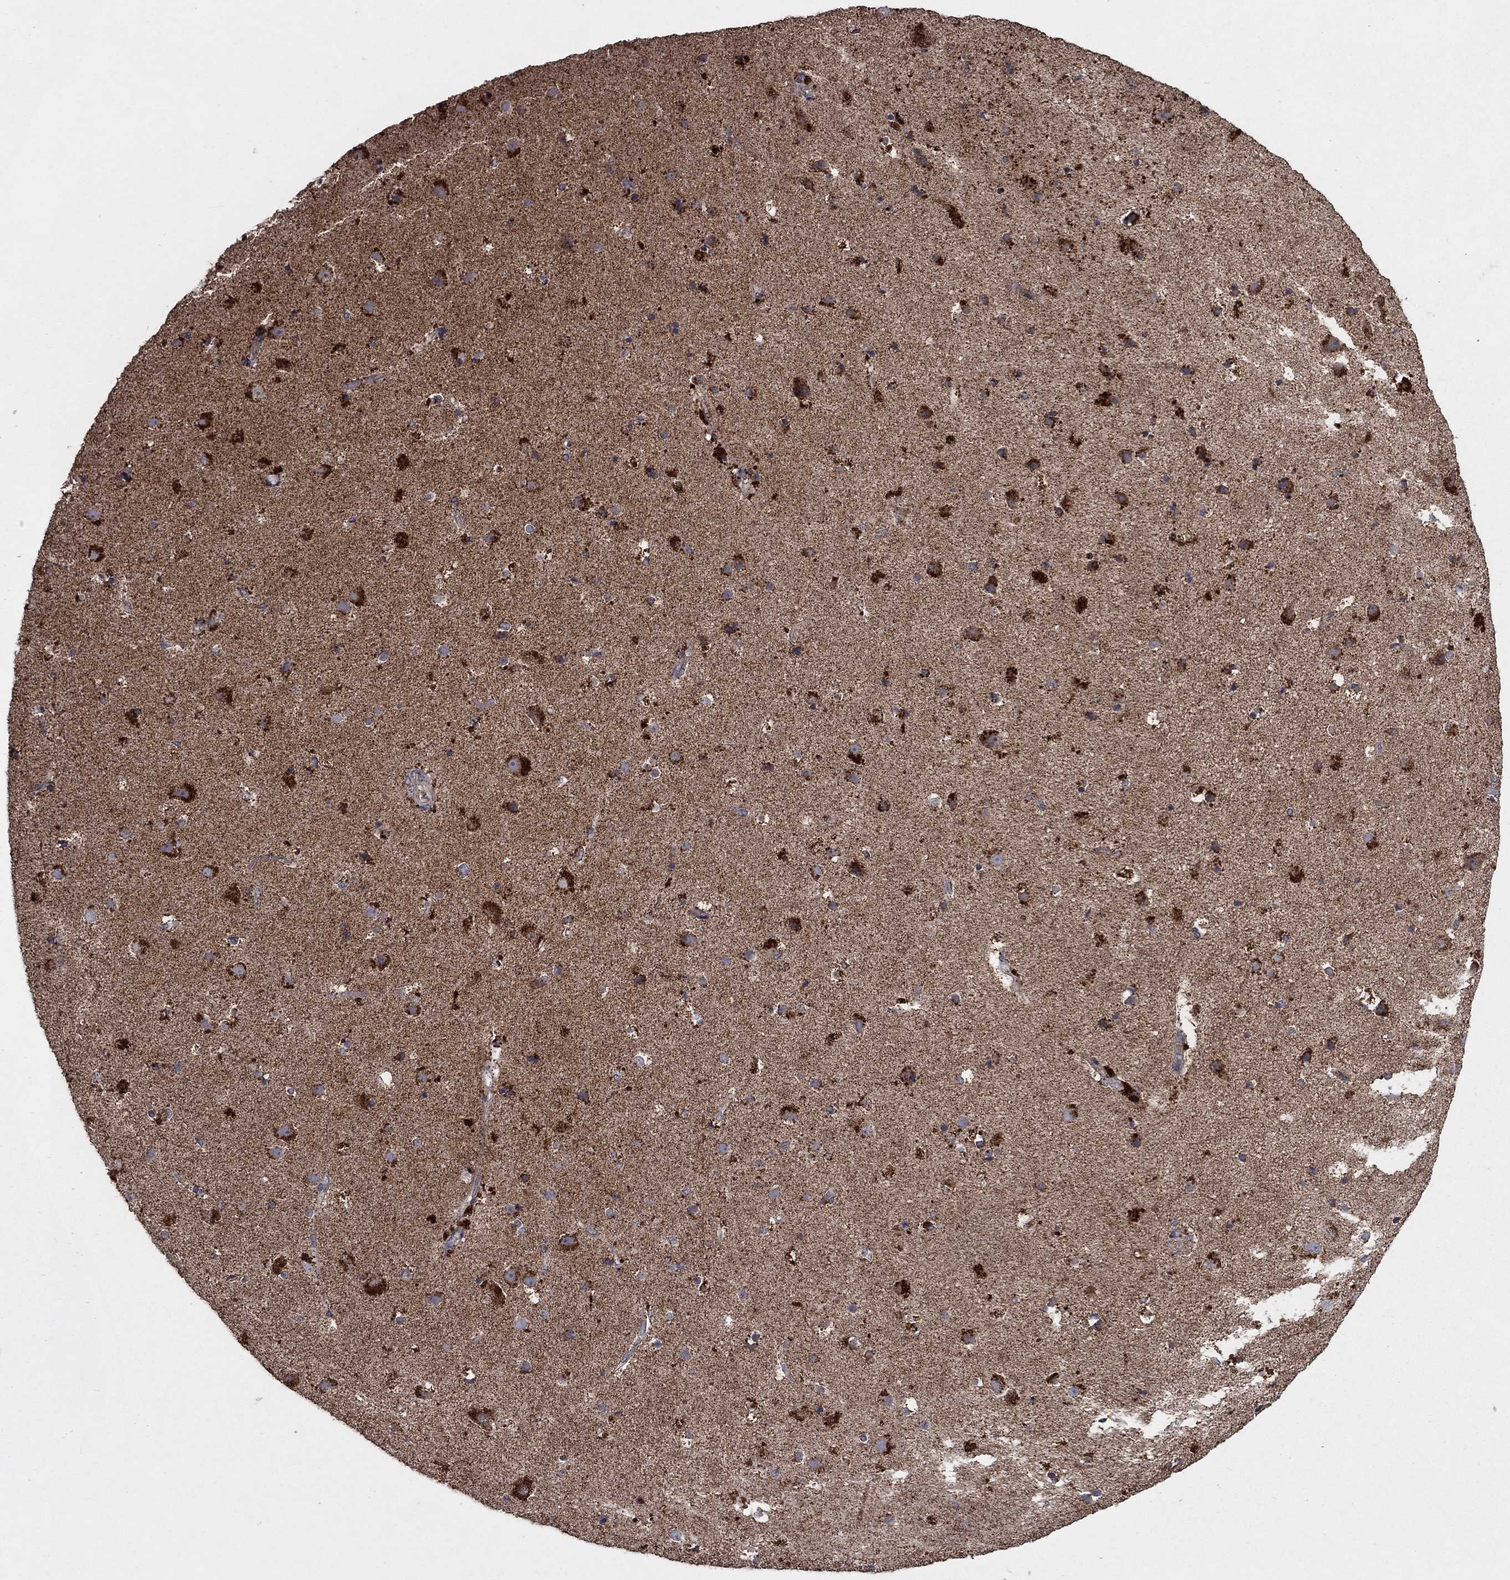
{"staining": {"intensity": "strong", "quantity": "25%-75%", "location": "cytoplasmic/membranous"}, "tissue": "cerebral cortex", "cell_type": "Endothelial cells", "image_type": "normal", "snomed": [{"axis": "morphology", "description": "Normal tissue, NOS"}, {"axis": "topography", "description": "Cerebral cortex"}], "caption": "An immunohistochemistry micrograph of normal tissue is shown. Protein staining in brown highlights strong cytoplasmic/membranous positivity in cerebral cortex within endothelial cells.", "gene": "DPH1", "patient": {"sex": "female", "age": 52}}